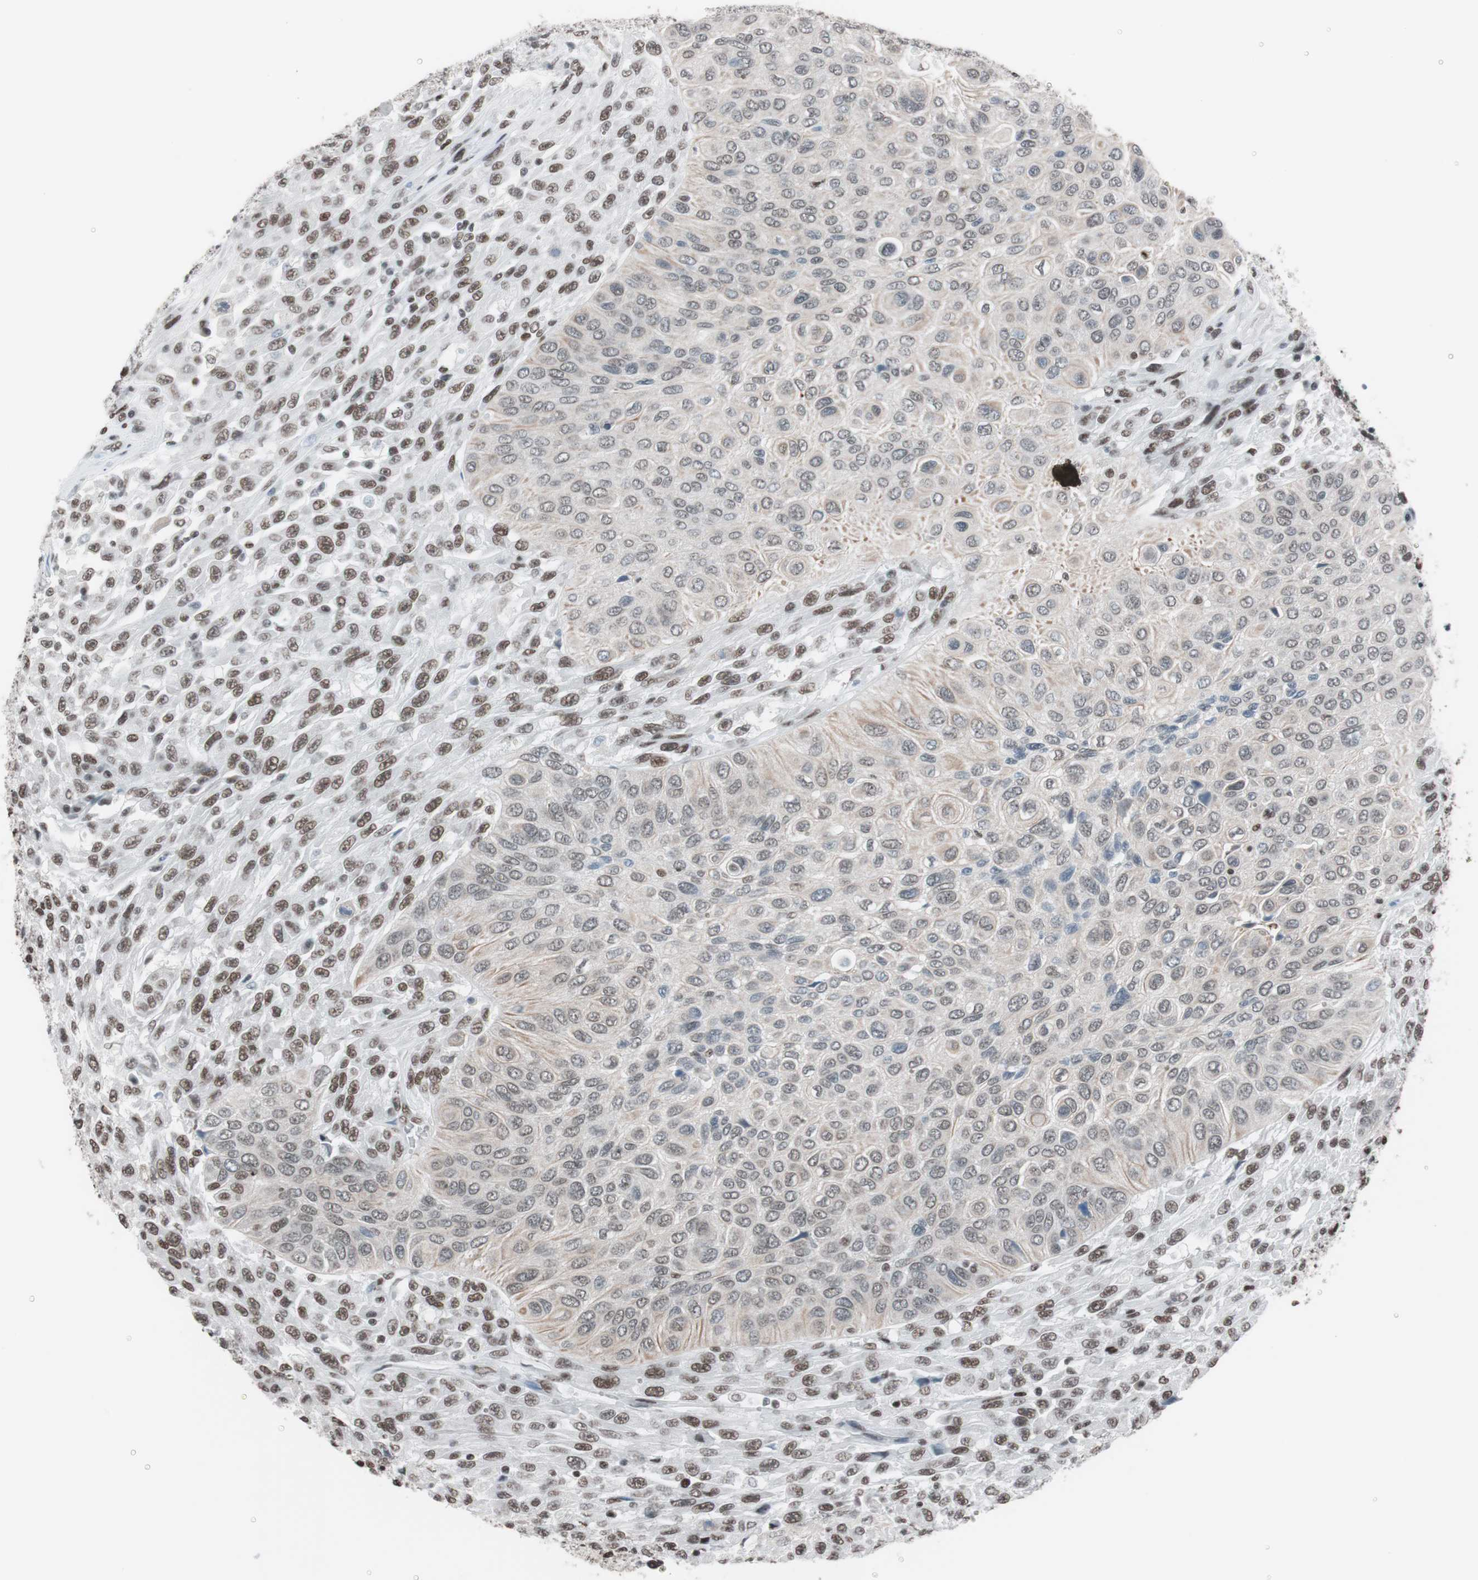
{"staining": {"intensity": "weak", "quantity": "25%-75%", "location": "nuclear"}, "tissue": "urothelial cancer", "cell_type": "Tumor cells", "image_type": "cancer", "snomed": [{"axis": "morphology", "description": "Urothelial carcinoma, High grade"}, {"axis": "topography", "description": "Urinary bladder"}], "caption": "IHC of high-grade urothelial carcinoma demonstrates low levels of weak nuclear expression in about 25%-75% of tumor cells.", "gene": "ARID1A", "patient": {"sex": "male", "age": 66}}